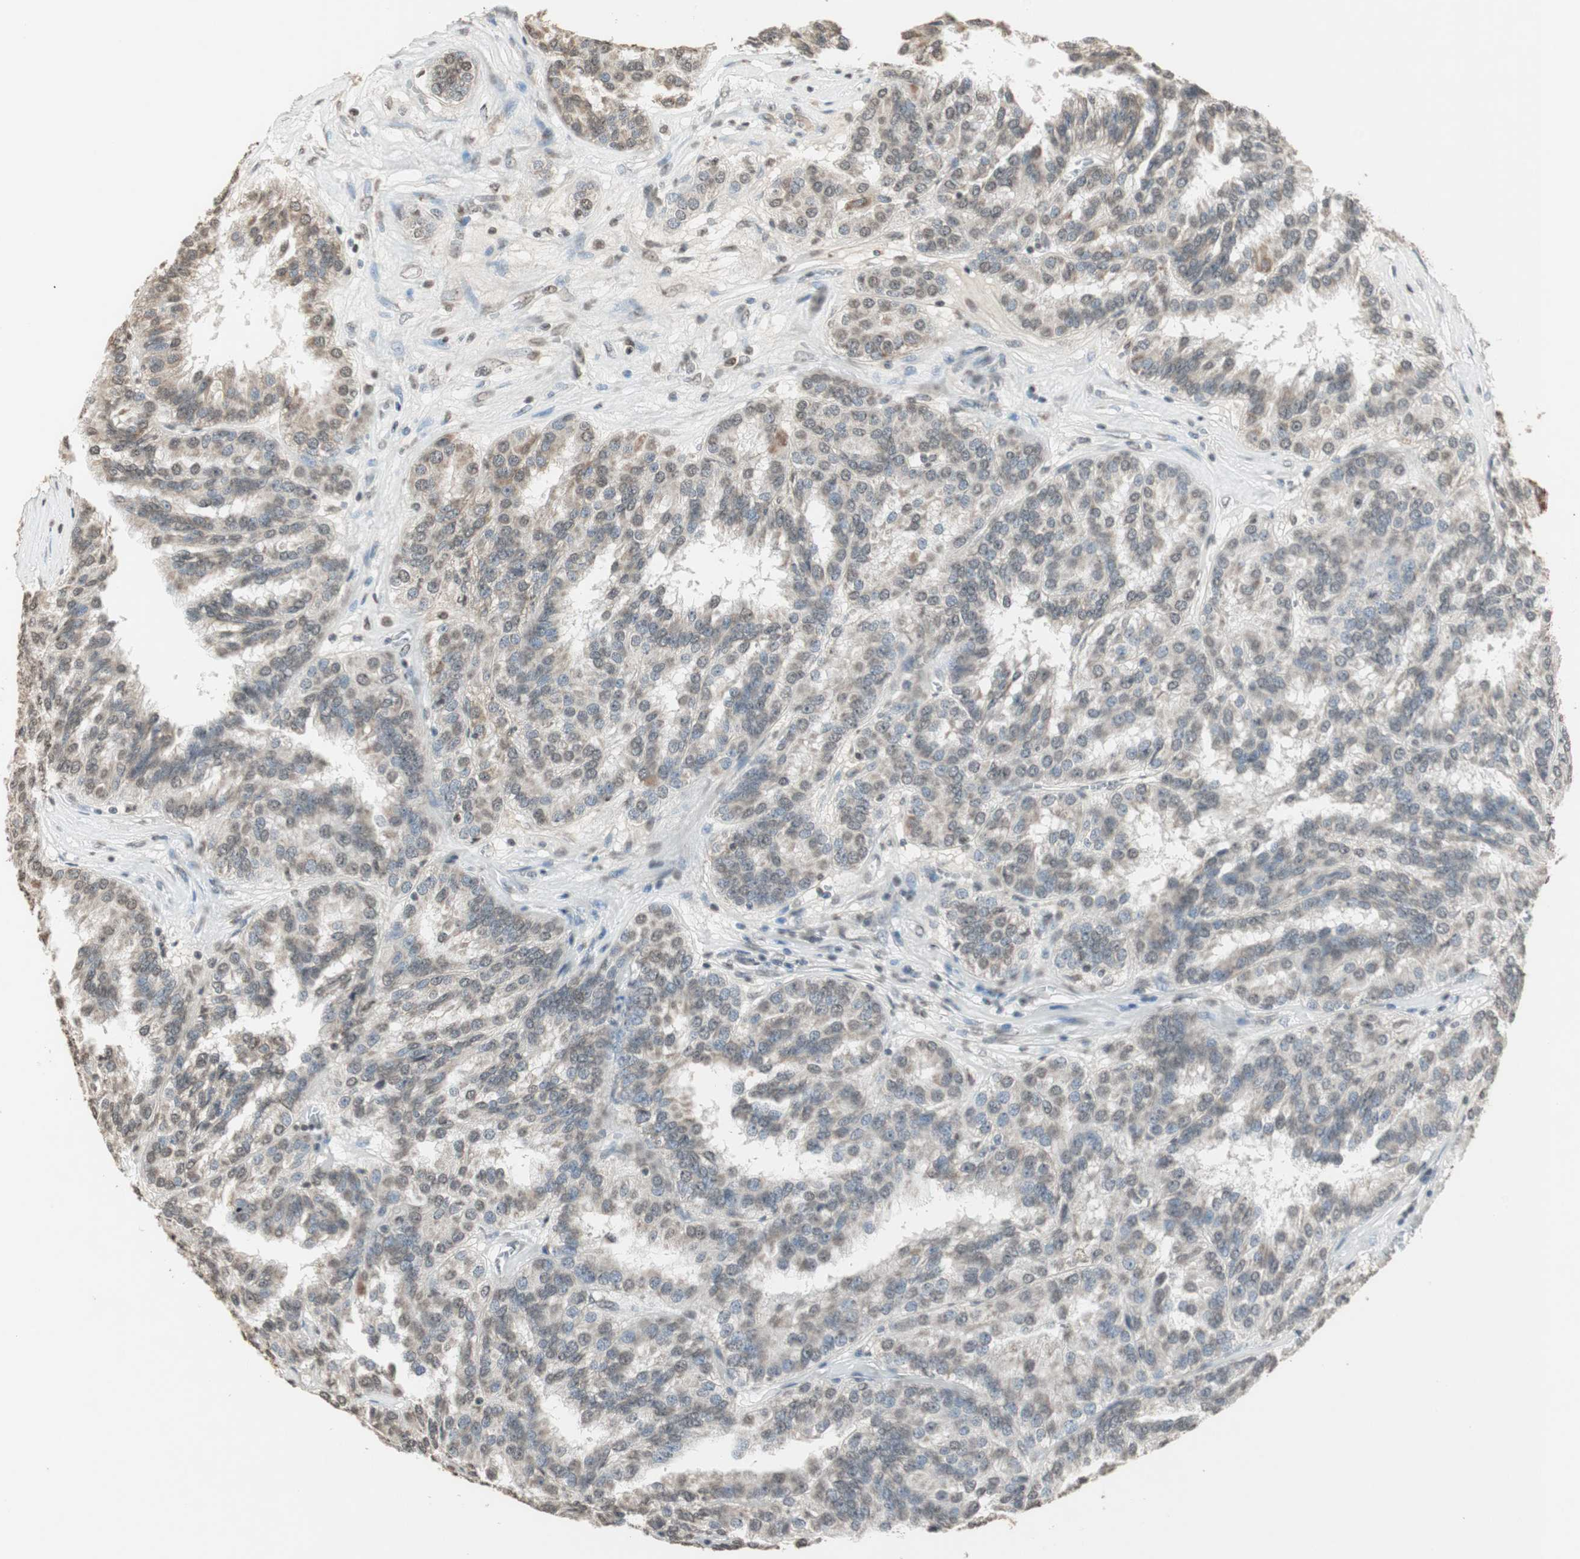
{"staining": {"intensity": "weak", "quantity": "25%-75%", "location": "cytoplasmic/membranous,nuclear"}, "tissue": "renal cancer", "cell_type": "Tumor cells", "image_type": "cancer", "snomed": [{"axis": "morphology", "description": "Adenocarcinoma, NOS"}, {"axis": "topography", "description": "Kidney"}], "caption": "Weak cytoplasmic/membranous and nuclear staining for a protein is present in approximately 25%-75% of tumor cells of adenocarcinoma (renal) using immunohistochemistry.", "gene": "PRELID1", "patient": {"sex": "male", "age": 46}}